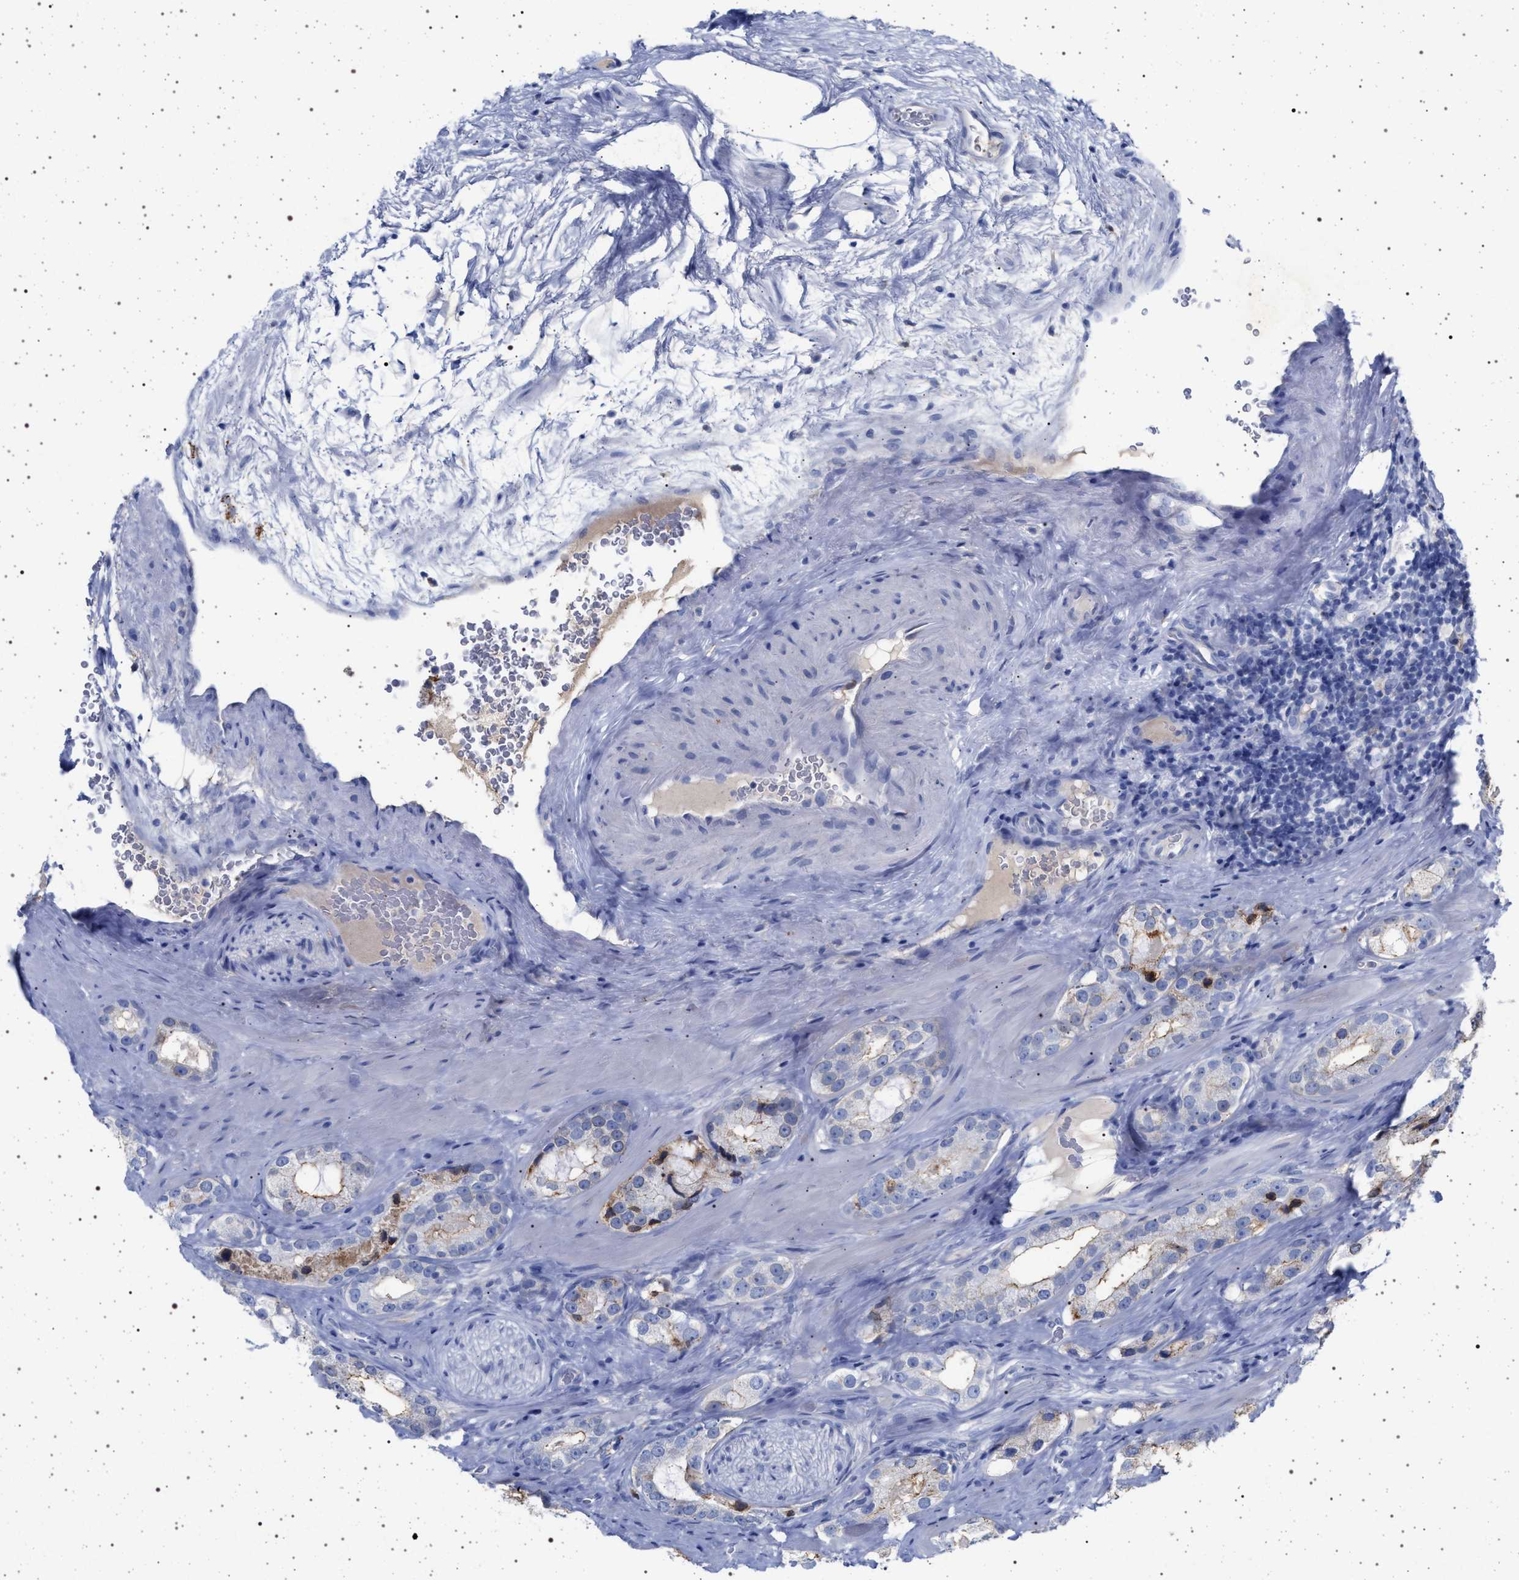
{"staining": {"intensity": "weak", "quantity": "<25%", "location": "cytoplasmic/membranous"}, "tissue": "prostate cancer", "cell_type": "Tumor cells", "image_type": "cancer", "snomed": [{"axis": "morphology", "description": "Adenocarcinoma, High grade"}, {"axis": "topography", "description": "Prostate"}], "caption": "This is a photomicrograph of immunohistochemistry (IHC) staining of prostate adenocarcinoma (high-grade), which shows no expression in tumor cells. (IHC, brightfield microscopy, high magnification).", "gene": "PLG", "patient": {"sex": "male", "age": 63}}